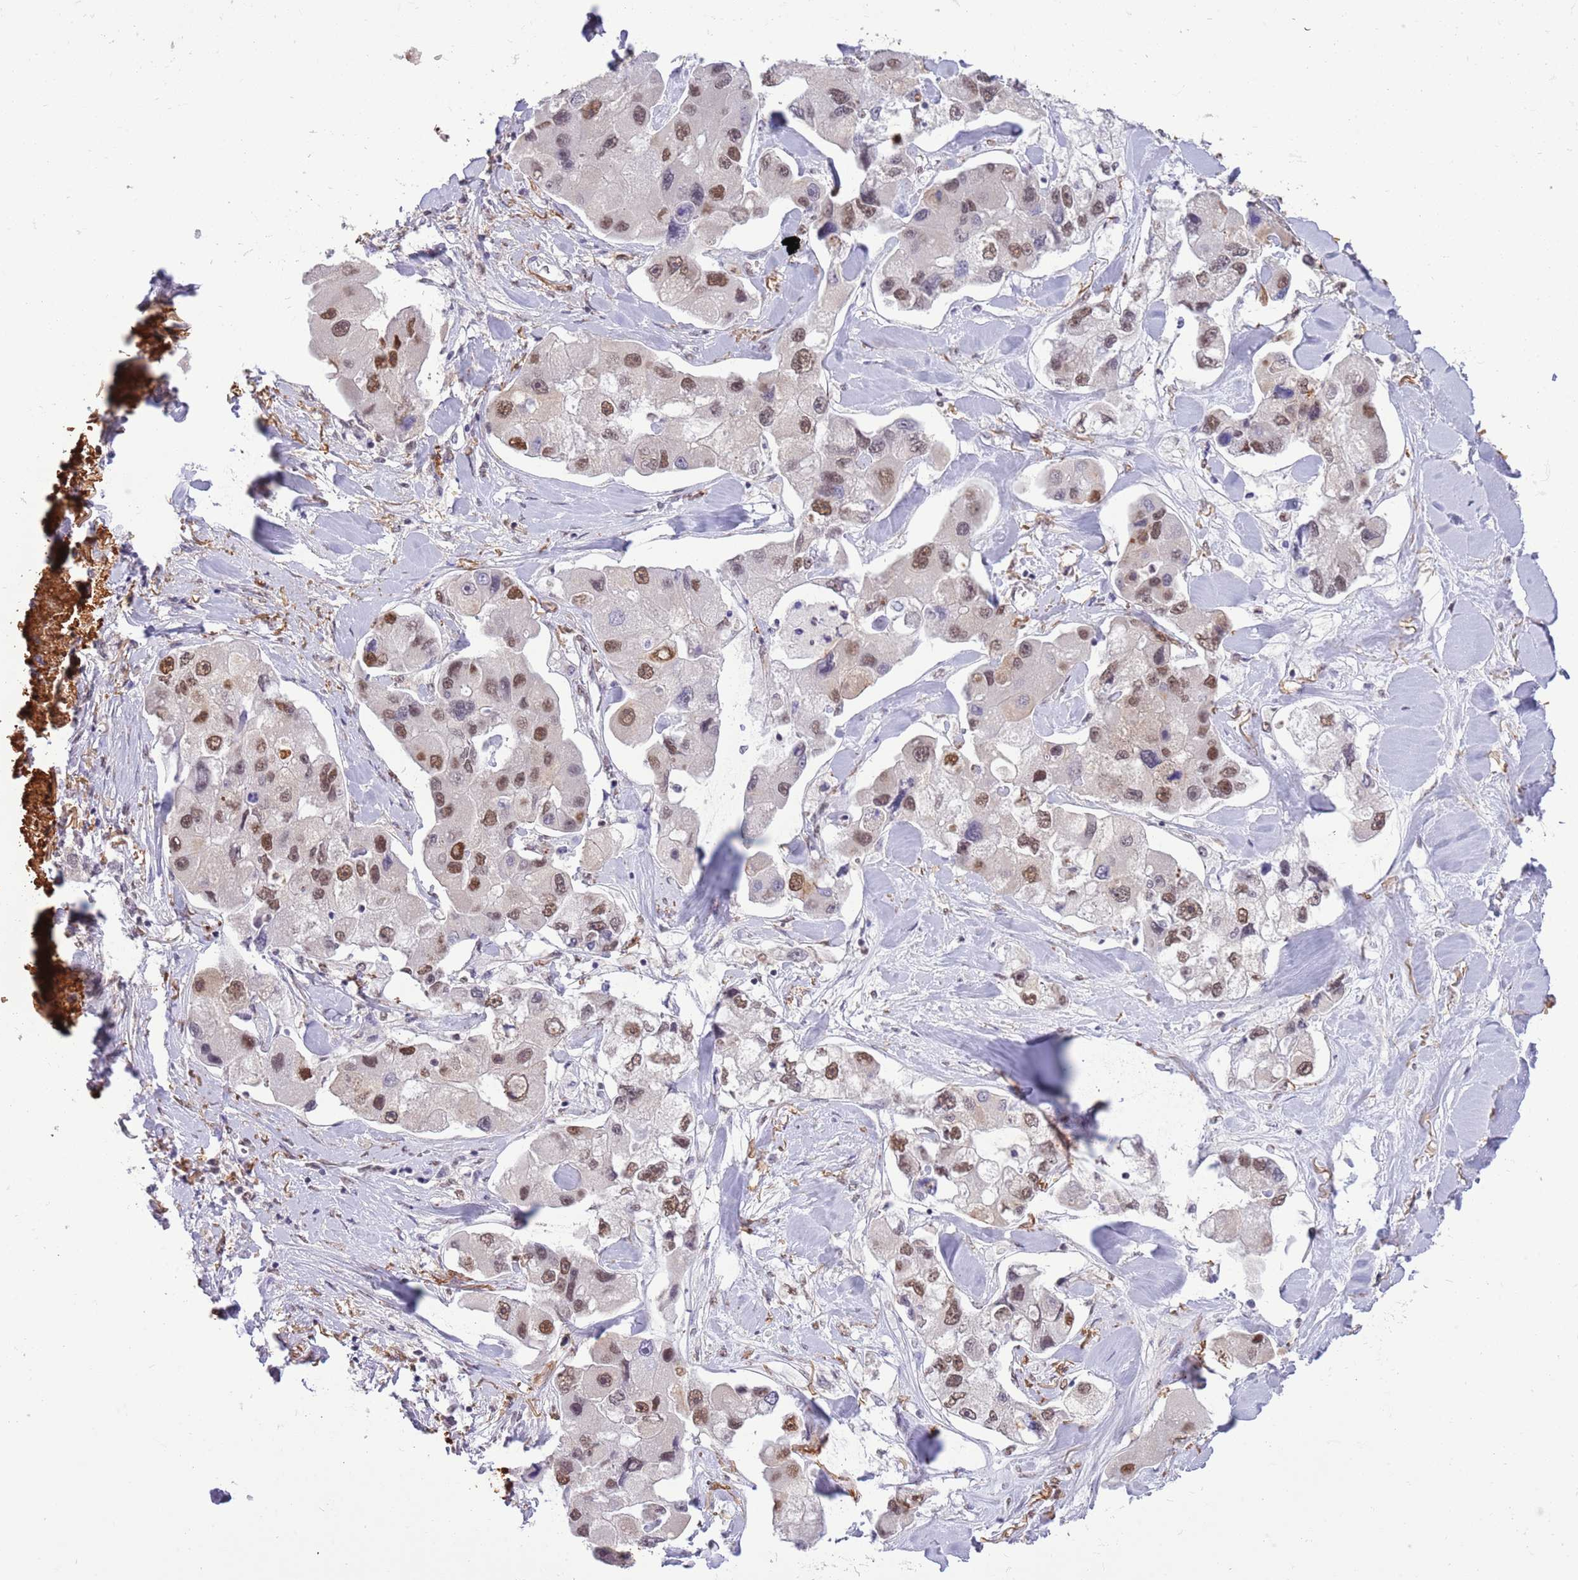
{"staining": {"intensity": "moderate", "quantity": "25%-75%", "location": "nuclear"}, "tissue": "lung cancer", "cell_type": "Tumor cells", "image_type": "cancer", "snomed": [{"axis": "morphology", "description": "Adenocarcinoma, NOS"}, {"axis": "topography", "description": "Lung"}], "caption": "This micrograph exhibits immunohistochemistry staining of human adenocarcinoma (lung), with medium moderate nuclear expression in approximately 25%-75% of tumor cells.", "gene": "TRIM32", "patient": {"sex": "female", "age": 54}}